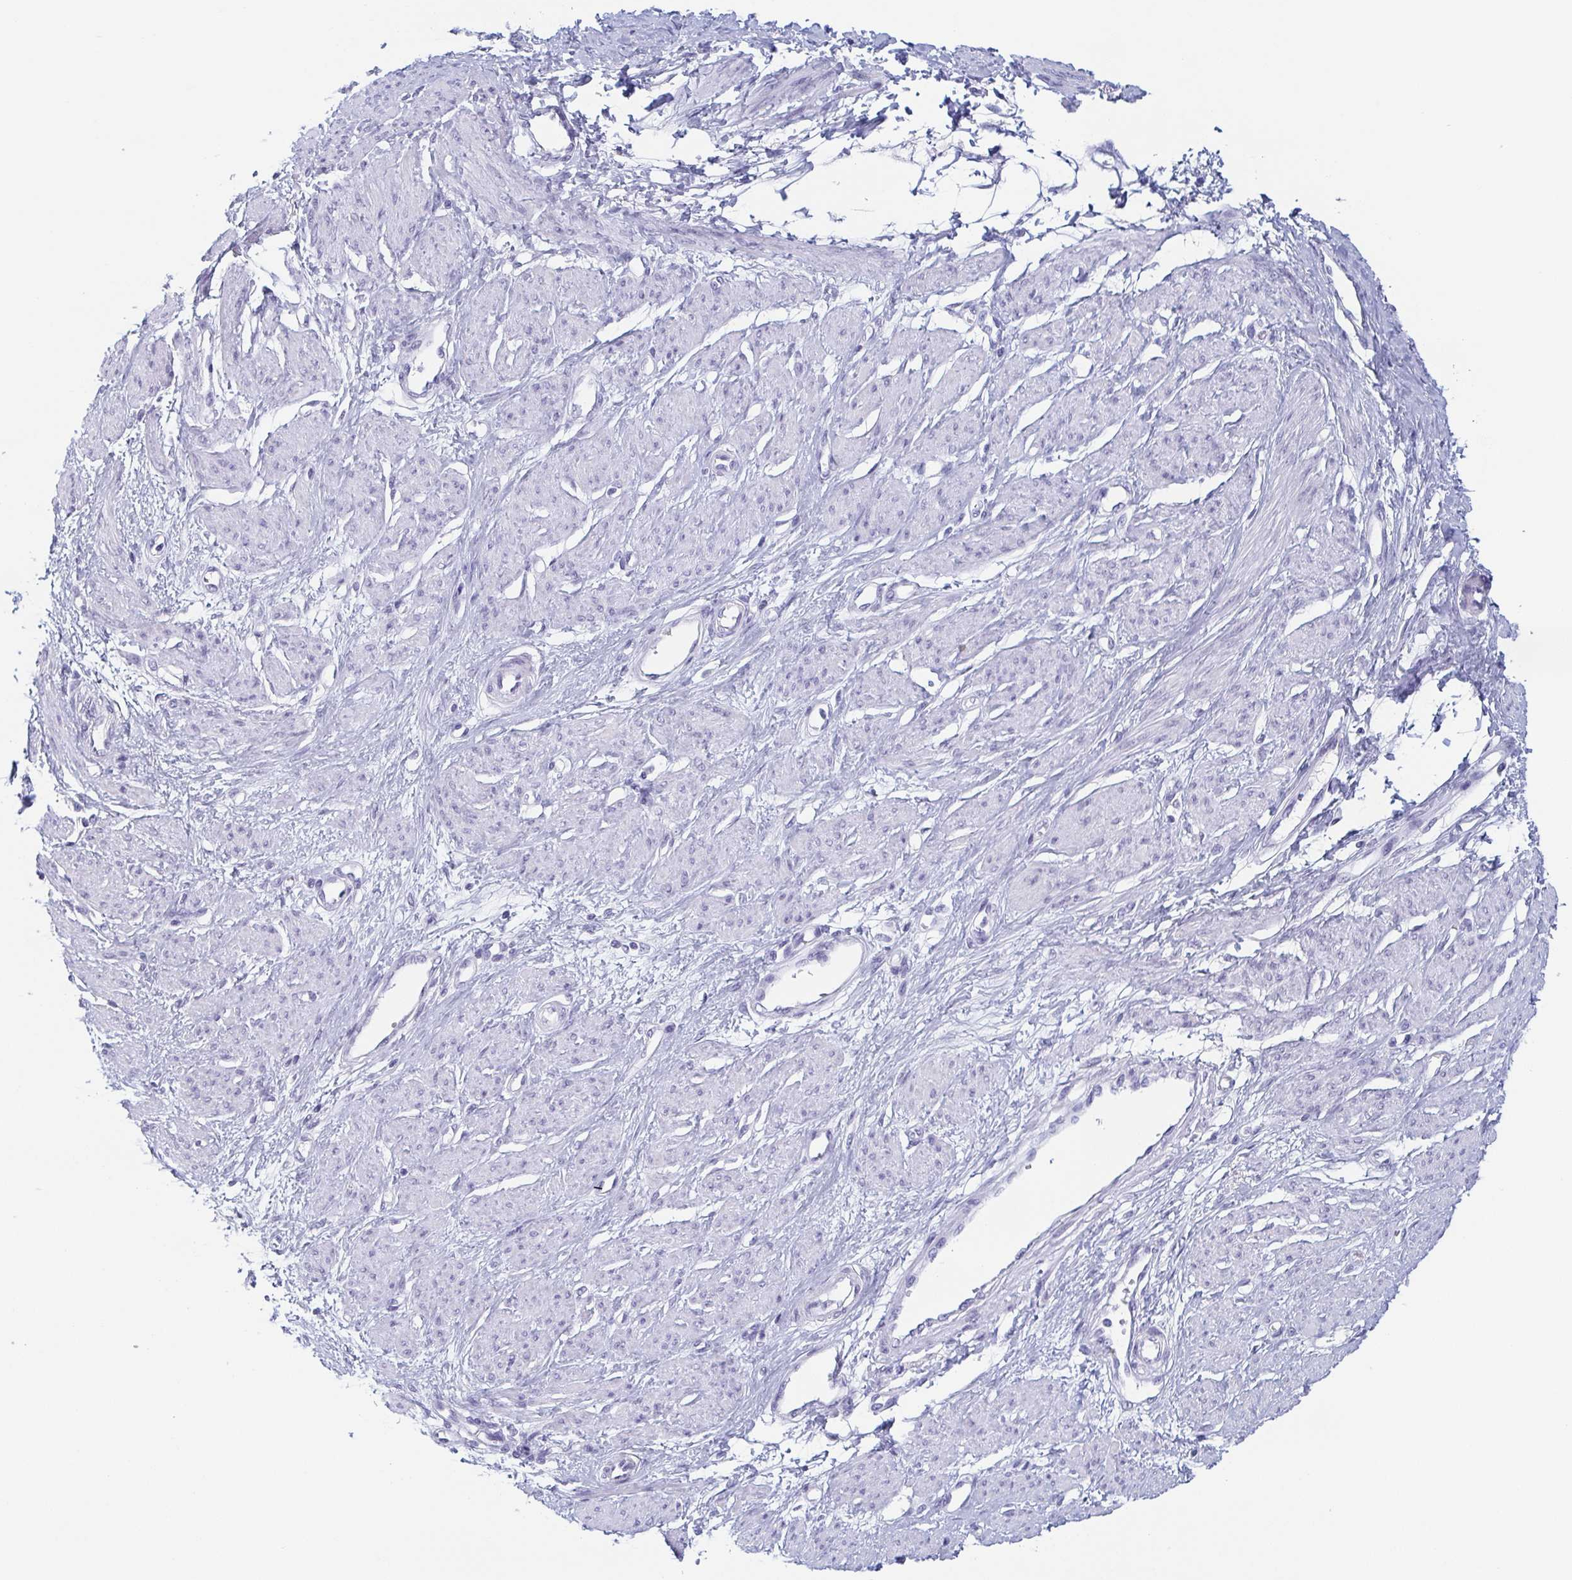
{"staining": {"intensity": "negative", "quantity": "none", "location": "none"}, "tissue": "smooth muscle", "cell_type": "Smooth muscle cells", "image_type": "normal", "snomed": [{"axis": "morphology", "description": "Normal tissue, NOS"}, {"axis": "topography", "description": "Smooth muscle"}, {"axis": "topography", "description": "Uterus"}], "caption": "Smooth muscle cells are negative for protein expression in benign human smooth muscle.", "gene": "REG4", "patient": {"sex": "female", "age": 39}}